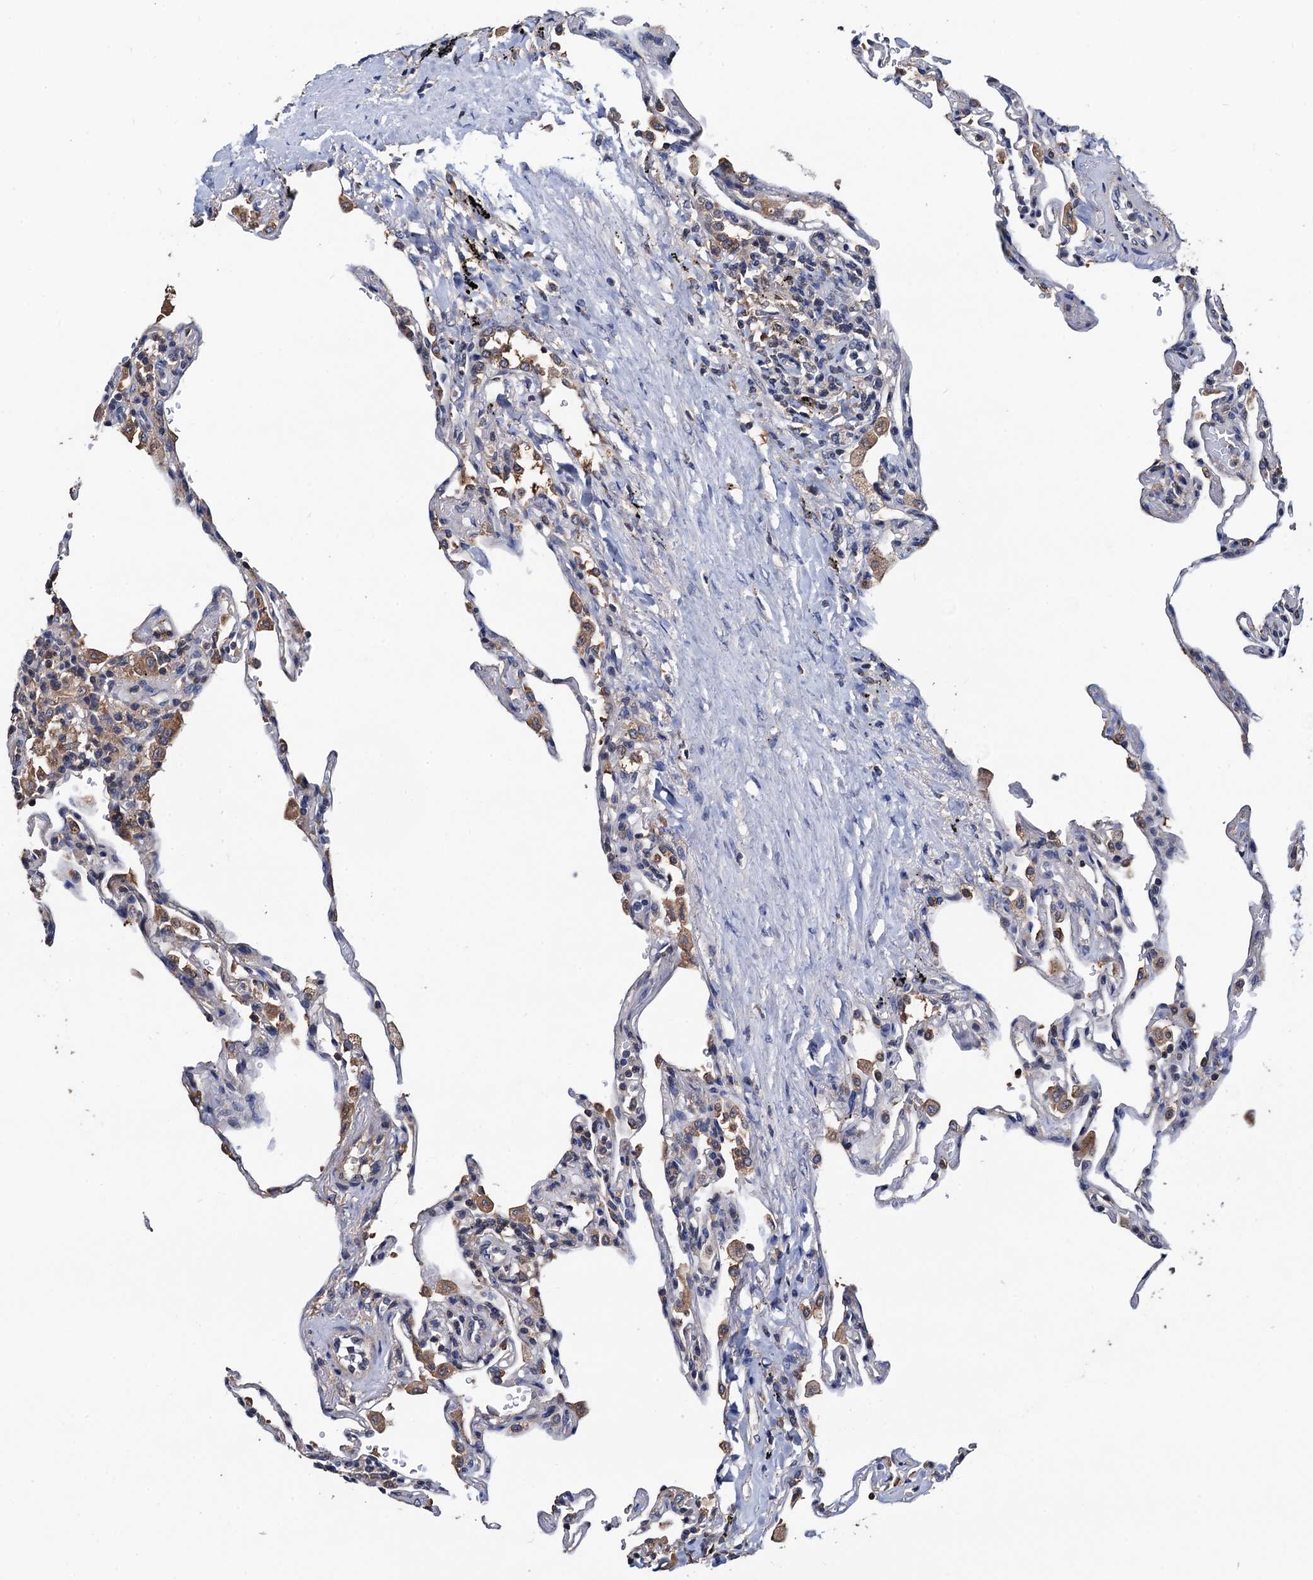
{"staining": {"intensity": "moderate", "quantity": "<25%", "location": "cytoplasmic/membranous"}, "tissue": "lung", "cell_type": "Alveolar cells", "image_type": "normal", "snomed": [{"axis": "morphology", "description": "Normal tissue, NOS"}, {"axis": "topography", "description": "Lung"}], "caption": "Protein expression analysis of benign human lung reveals moderate cytoplasmic/membranous expression in about <25% of alveolar cells.", "gene": "RGS11", "patient": {"sex": "male", "age": 59}}